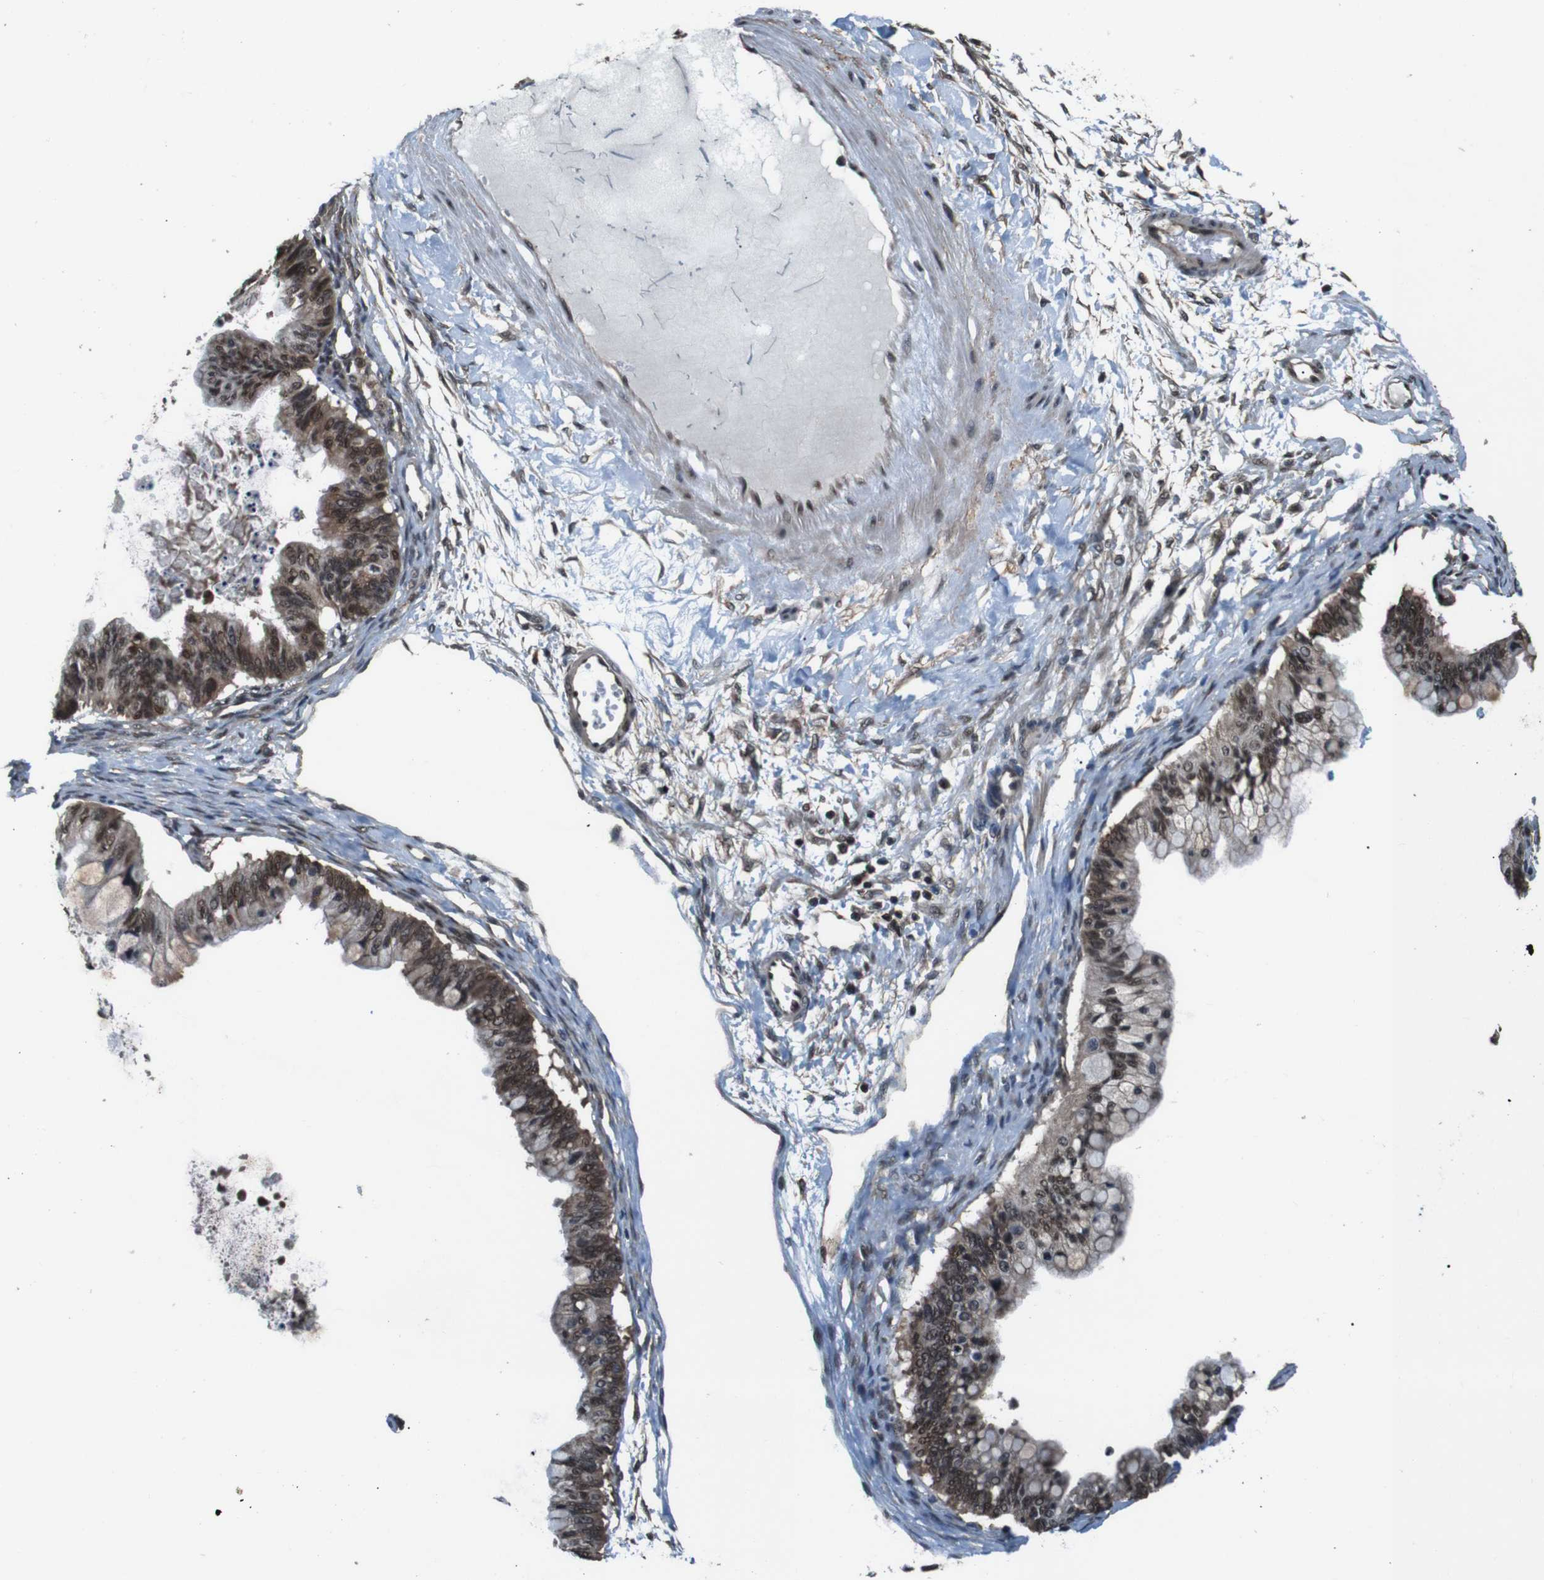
{"staining": {"intensity": "moderate", "quantity": ">75%", "location": "cytoplasmic/membranous,nuclear"}, "tissue": "ovarian cancer", "cell_type": "Tumor cells", "image_type": "cancer", "snomed": [{"axis": "morphology", "description": "Cystadenocarcinoma, mucinous, NOS"}, {"axis": "topography", "description": "Ovary"}], "caption": "IHC staining of ovarian cancer, which exhibits medium levels of moderate cytoplasmic/membranous and nuclear staining in about >75% of tumor cells indicating moderate cytoplasmic/membranous and nuclear protein expression. The staining was performed using DAB (brown) for protein detection and nuclei were counterstained in hematoxylin (blue).", "gene": "NR4A2", "patient": {"sex": "female", "age": 57}}